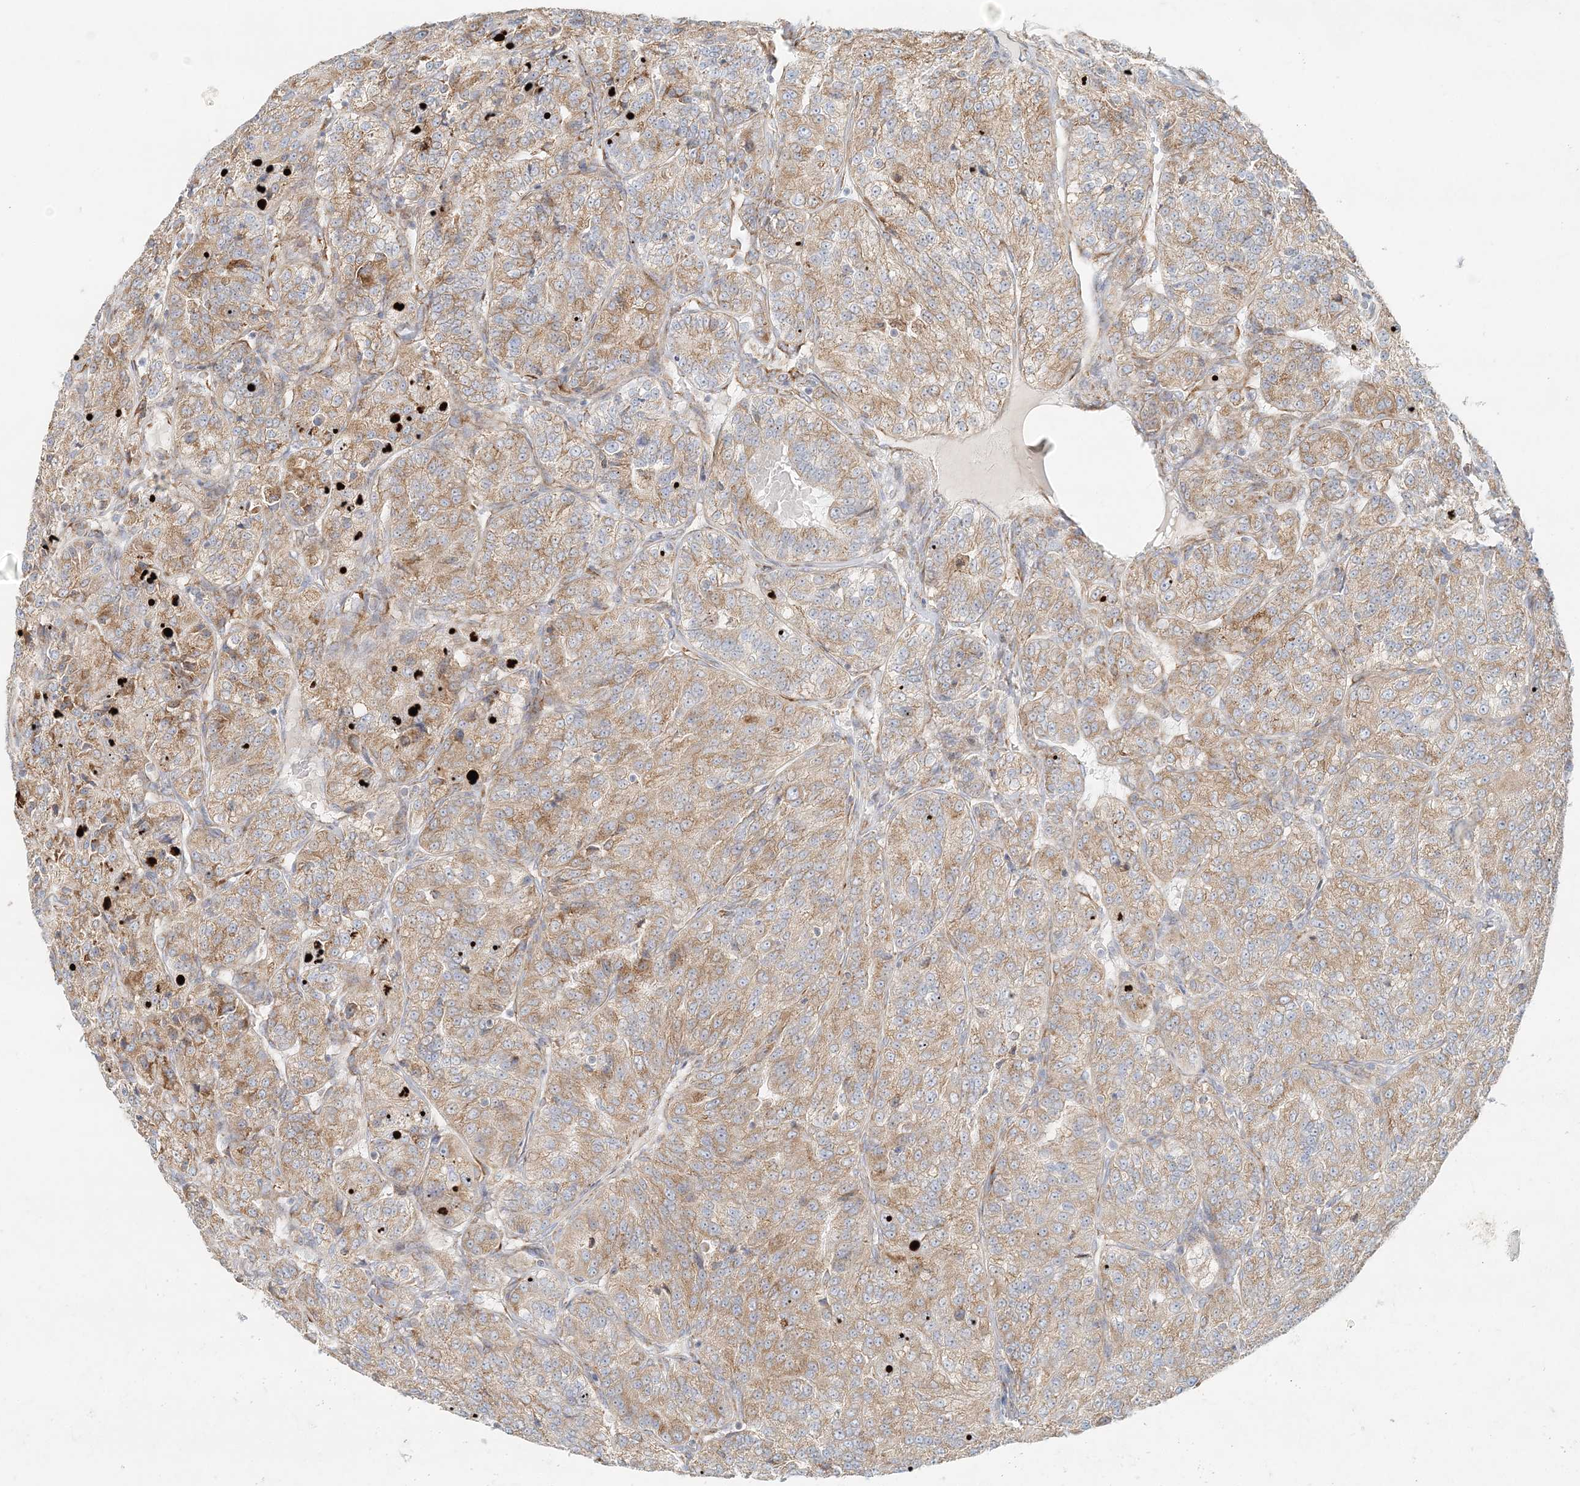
{"staining": {"intensity": "moderate", "quantity": ">75%", "location": "cytoplasmic/membranous"}, "tissue": "renal cancer", "cell_type": "Tumor cells", "image_type": "cancer", "snomed": [{"axis": "morphology", "description": "Adenocarcinoma, NOS"}, {"axis": "topography", "description": "Kidney"}], "caption": "Protein analysis of renal cancer tissue displays moderate cytoplasmic/membranous staining in approximately >75% of tumor cells. The staining is performed using DAB brown chromogen to label protein expression. The nuclei are counter-stained blue using hematoxylin.", "gene": "STK11IP", "patient": {"sex": "female", "age": 63}}